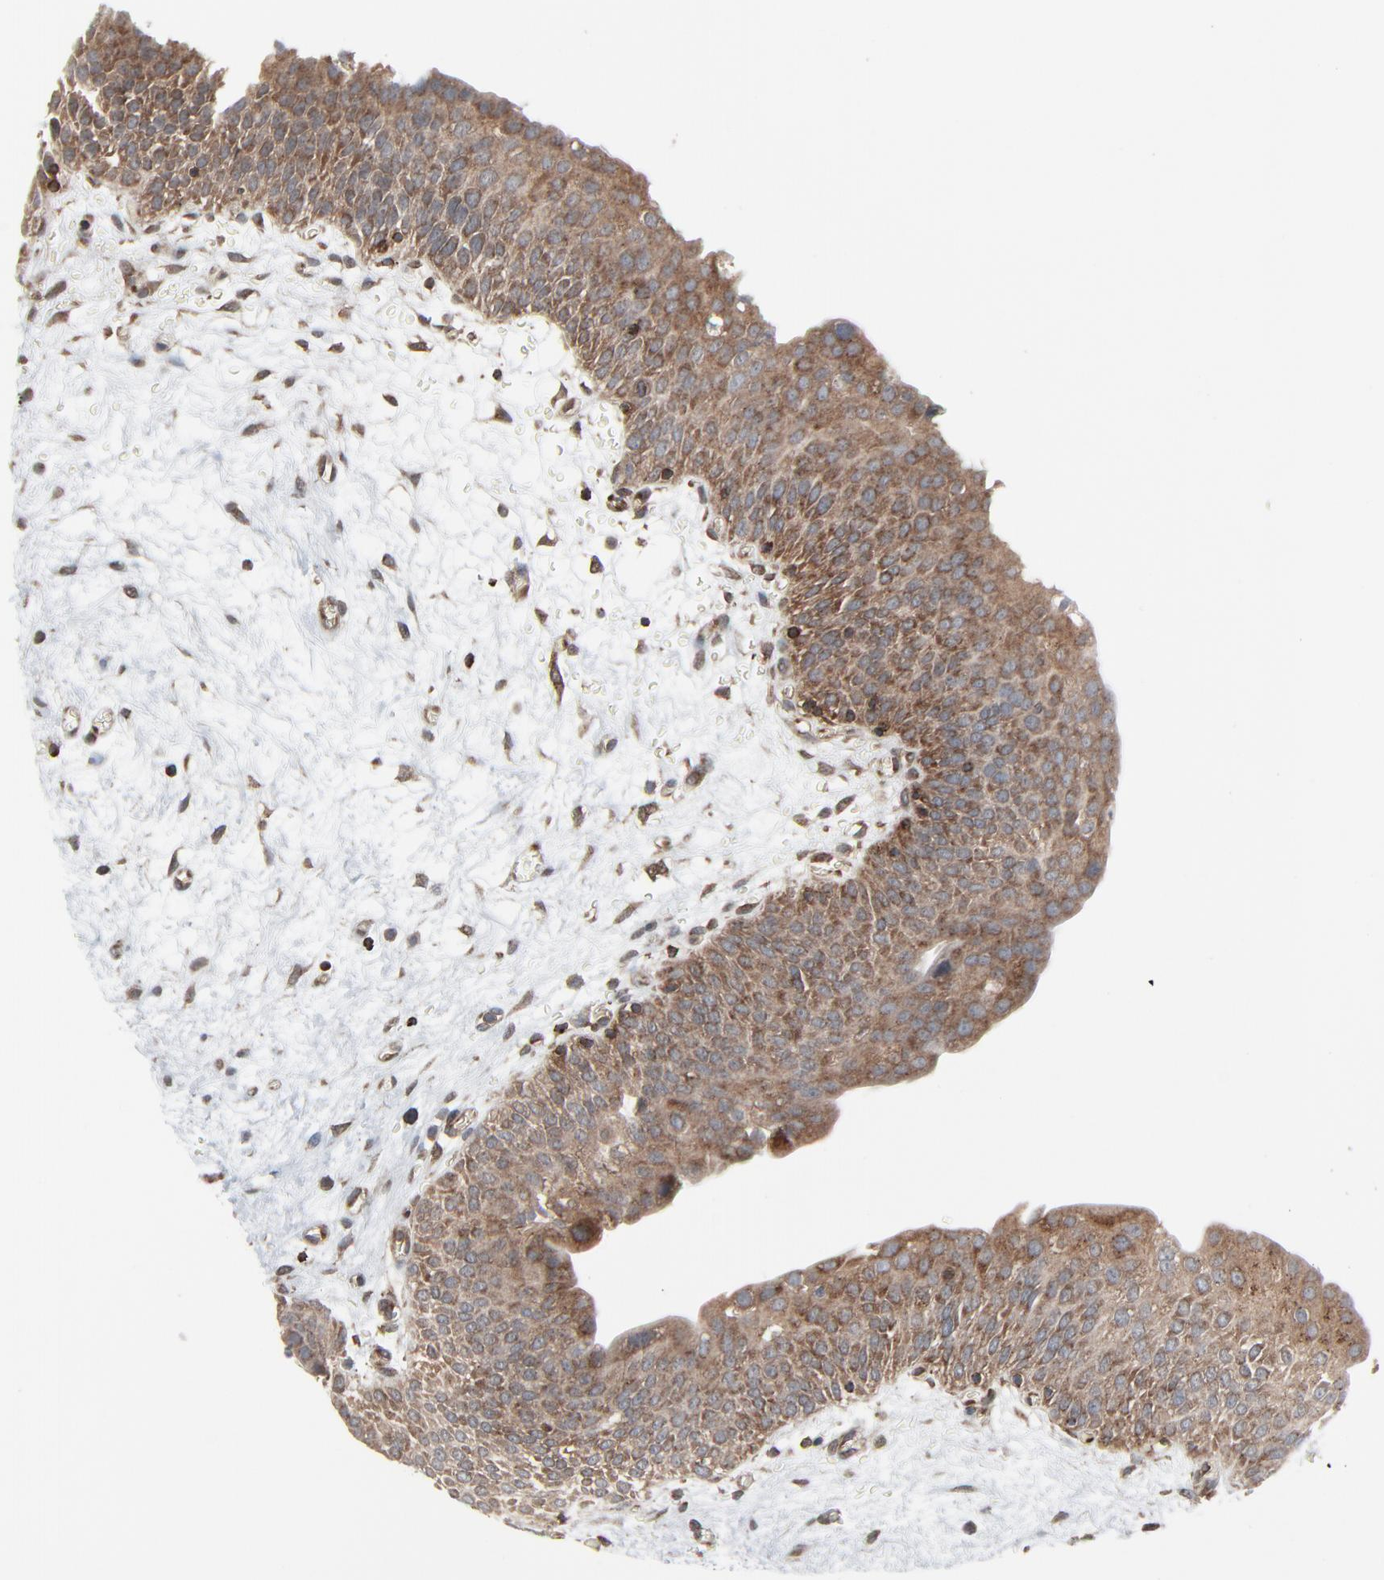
{"staining": {"intensity": "moderate", "quantity": ">75%", "location": "cytoplasmic/membranous"}, "tissue": "urinary bladder", "cell_type": "Urothelial cells", "image_type": "normal", "snomed": [{"axis": "morphology", "description": "Normal tissue, NOS"}, {"axis": "morphology", "description": "Dysplasia, NOS"}, {"axis": "topography", "description": "Urinary bladder"}], "caption": "Urothelial cells show medium levels of moderate cytoplasmic/membranous staining in approximately >75% of cells in normal human urinary bladder.", "gene": "OPTN", "patient": {"sex": "male", "age": 35}}